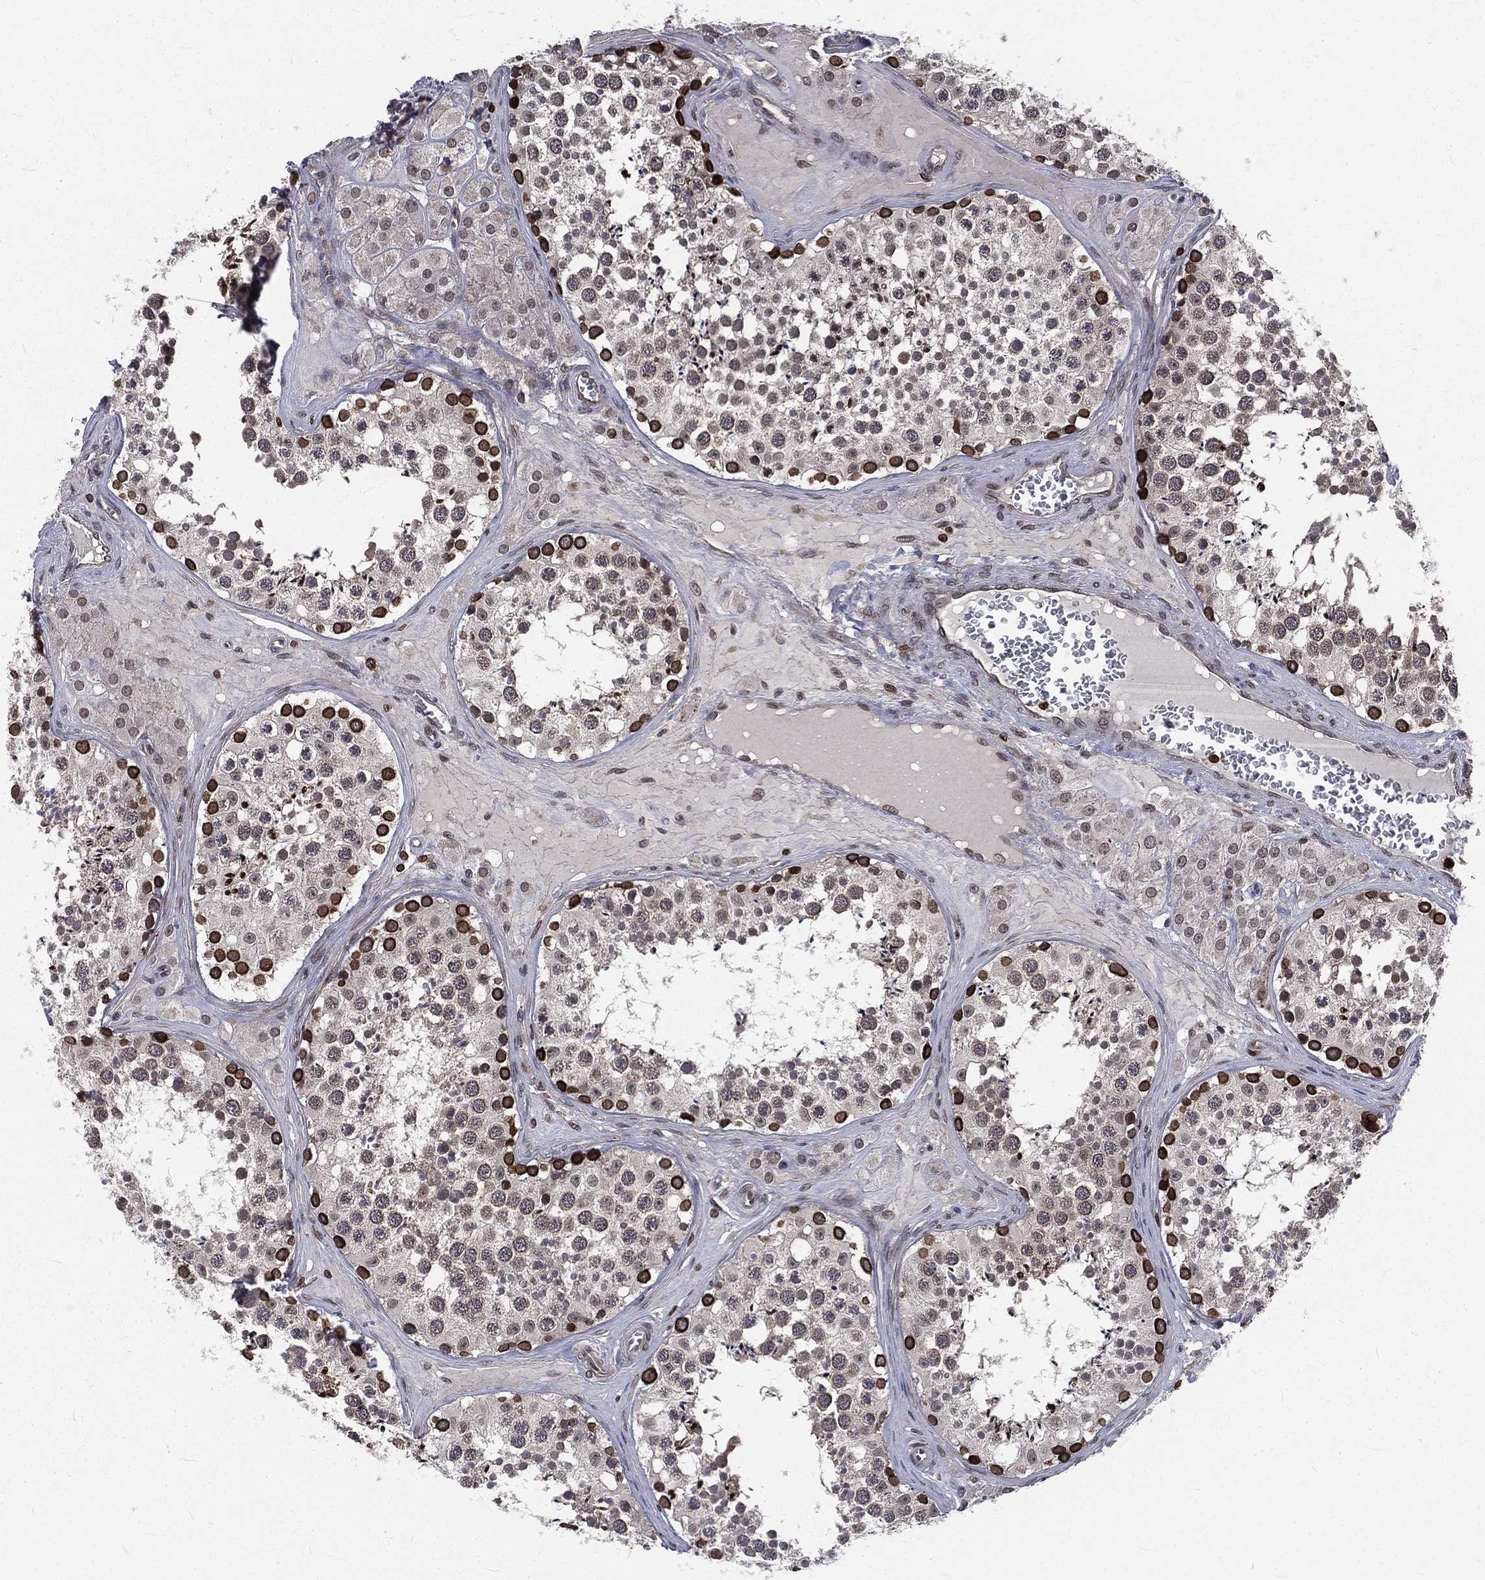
{"staining": {"intensity": "strong", "quantity": "<25%", "location": "cytoplasmic/membranous,nuclear"}, "tissue": "testis", "cell_type": "Cells in seminiferous ducts", "image_type": "normal", "snomed": [{"axis": "morphology", "description": "Normal tissue, NOS"}, {"axis": "topography", "description": "Testis"}], "caption": "A brown stain highlights strong cytoplasmic/membranous,nuclear positivity of a protein in cells in seminiferous ducts of benign testis.", "gene": "LBR", "patient": {"sex": "male", "age": 31}}